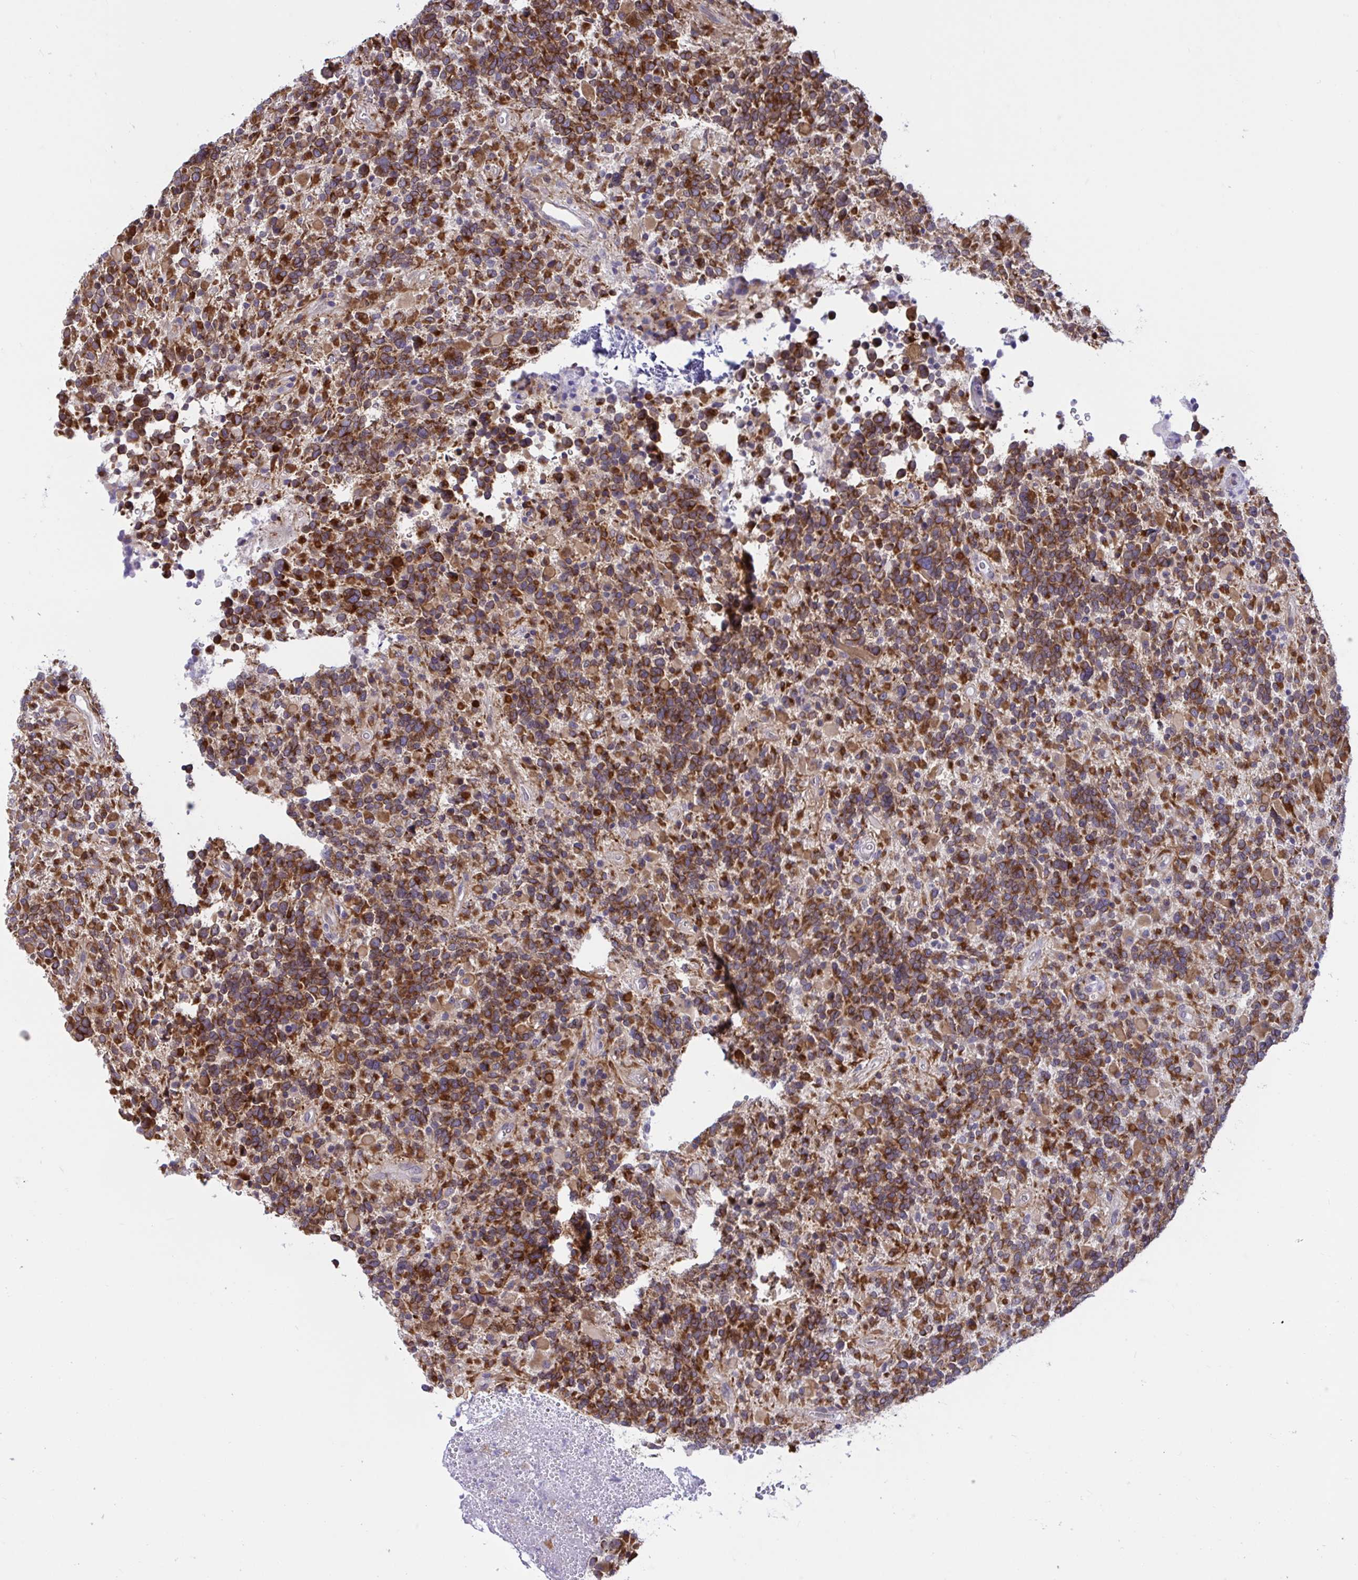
{"staining": {"intensity": "strong", "quantity": ">75%", "location": "cytoplasmic/membranous"}, "tissue": "glioma", "cell_type": "Tumor cells", "image_type": "cancer", "snomed": [{"axis": "morphology", "description": "Glioma, malignant, High grade"}, {"axis": "topography", "description": "Brain"}], "caption": "Tumor cells reveal high levels of strong cytoplasmic/membranous expression in about >75% of cells in human malignant glioma (high-grade).", "gene": "CAMLG", "patient": {"sex": "female", "age": 40}}